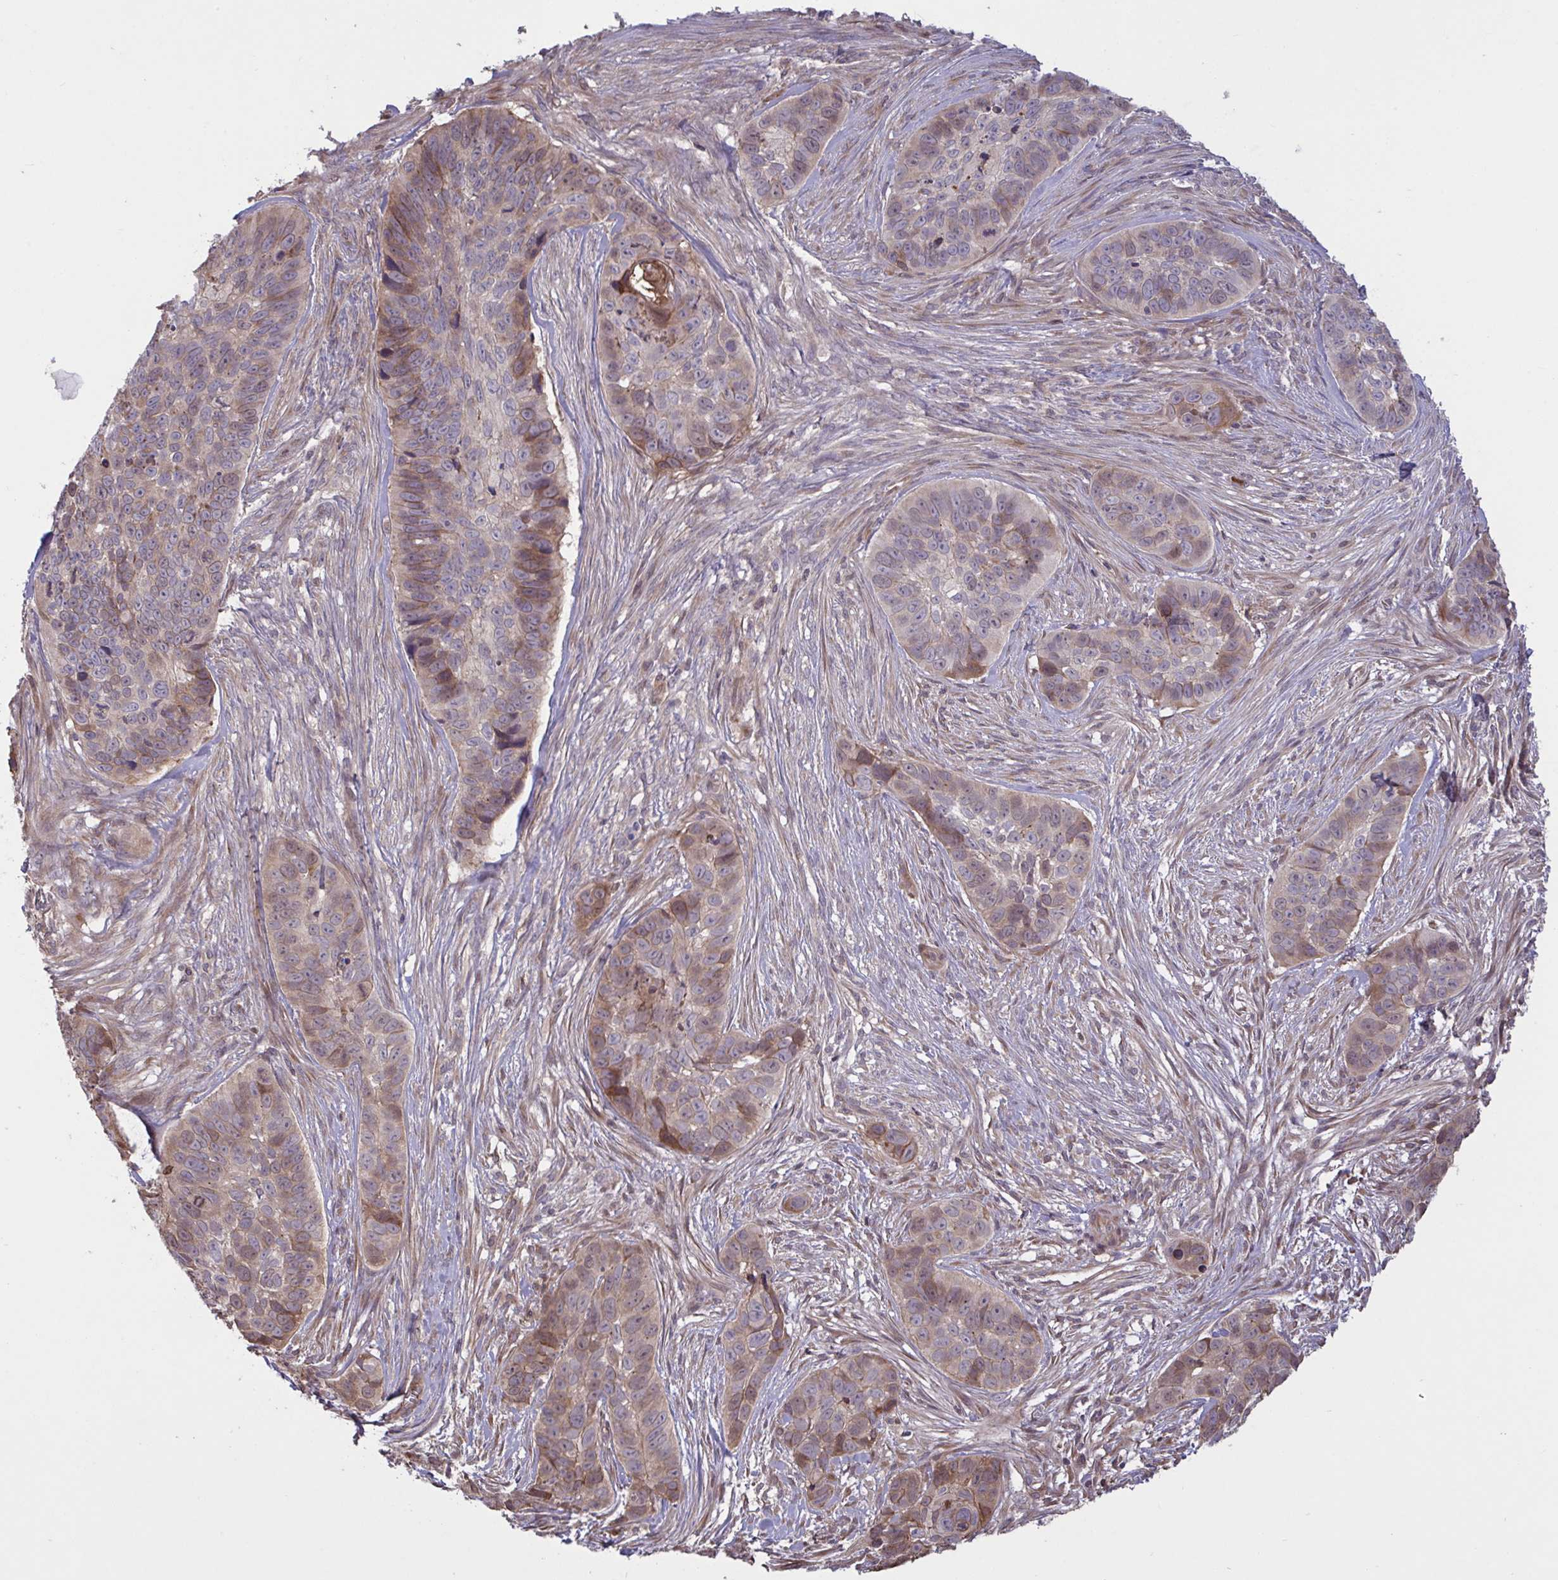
{"staining": {"intensity": "weak", "quantity": "25%-75%", "location": "cytoplasmic/membranous"}, "tissue": "skin cancer", "cell_type": "Tumor cells", "image_type": "cancer", "snomed": [{"axis": "morphology", "description": "Basal cell carcinoma"}, {"axis": "topography", "description": "Skin"}], "caption": "Immunohistochemistry histopathology image of basal cell carcinoma (skin) stained for a protein (brown), which exhibits low levels of weak cytoplasmic/membranous staining in approximately 25%-75% of tumor cells.", "gene": "IL1R1", "patient": {"sex": "female", "age": 82}}